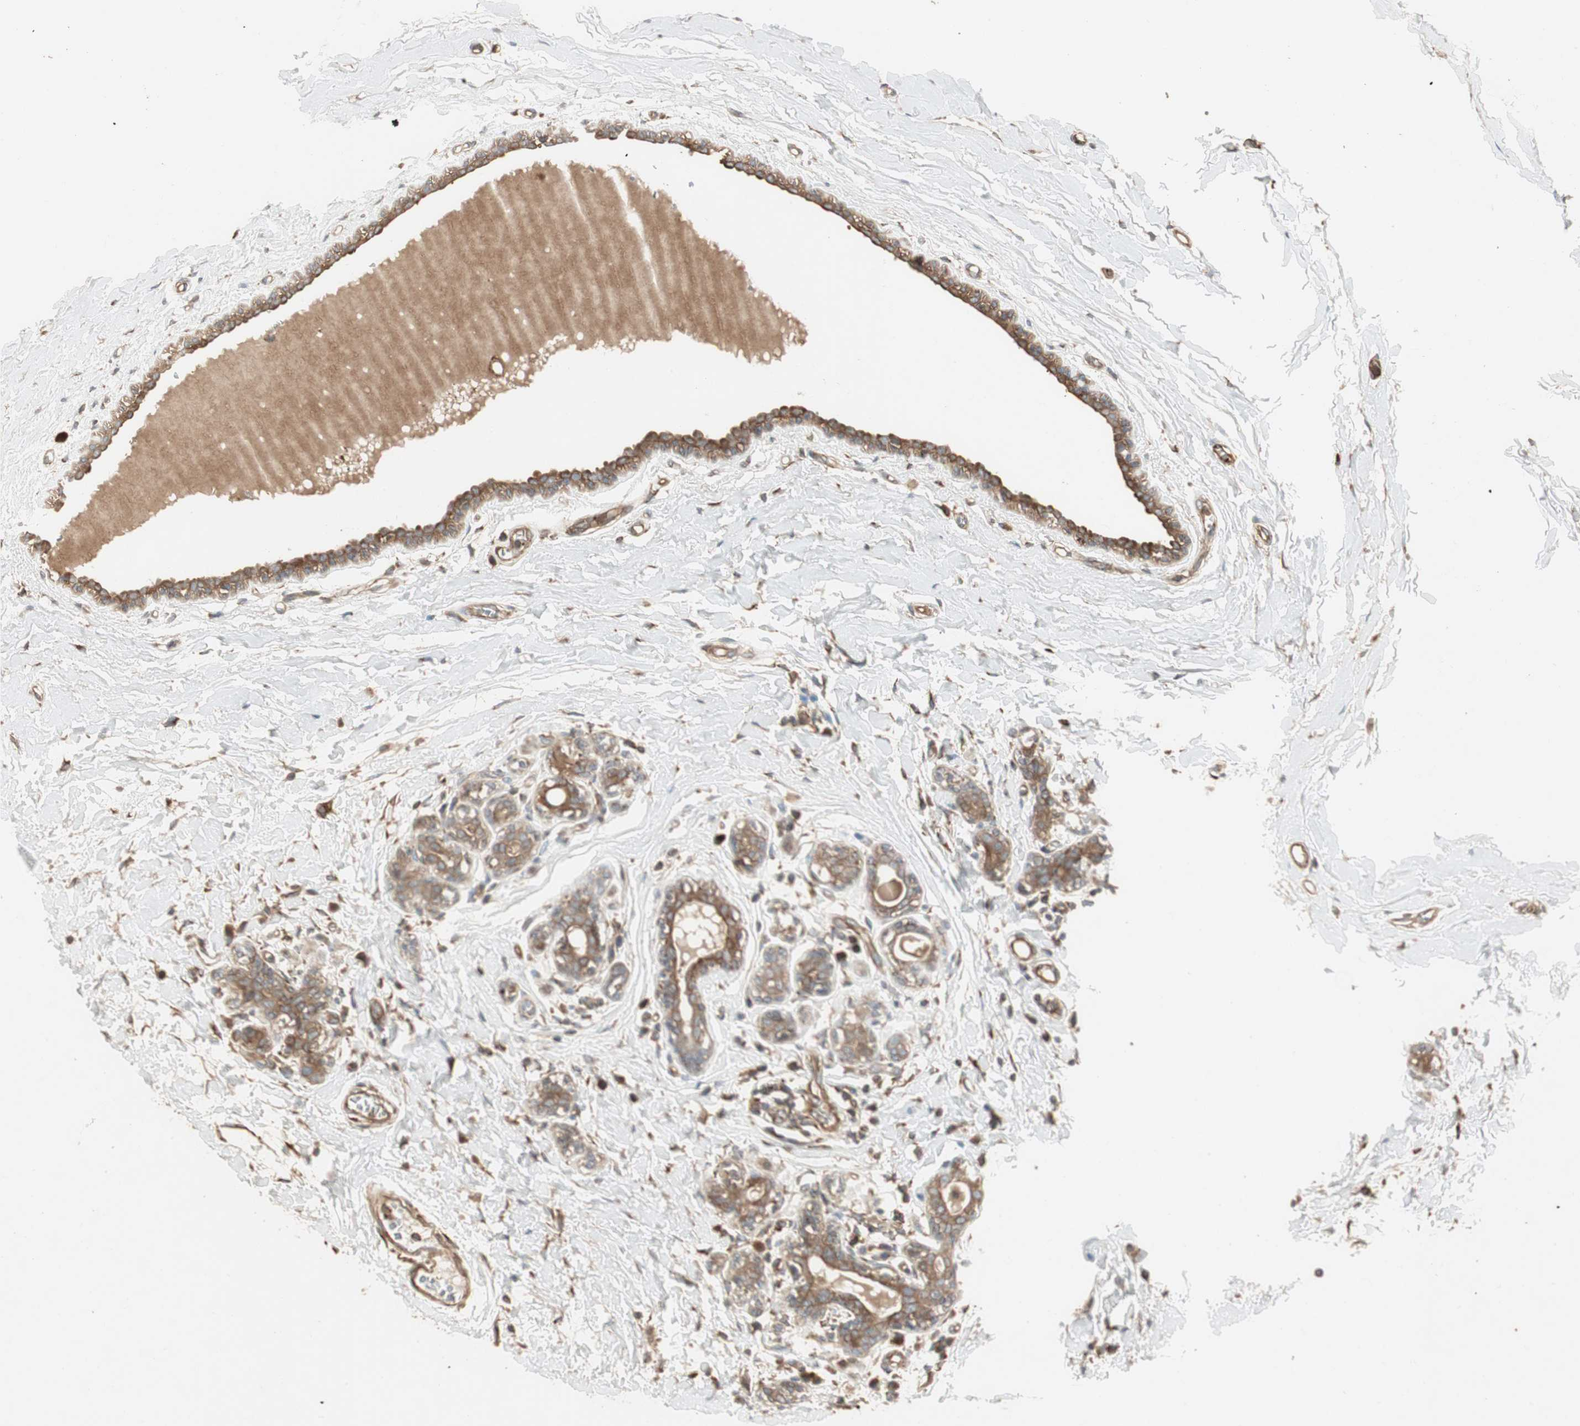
{"staining": {"intensity": "moderate", "quantity": ">75%", "location": "cytoplasmic/membranous"}, "tissue": "breast cancer", "cell_type": "Tumor cells", "image_type": "cancer", "snomed": [{"axis": "morphology", "description": "Normal tissue, NOS"}, {"axis": "morphology", "description": "Duct carcinoma"}, {"axis": "topography", "description": "Breast"}], "caption": "Brown immunohistochemical staining in infiltrating ductal carcinoma (breast) shows moderate cytoplasmic/membranous expression in about >75% of tumor cells. (DAB (3,3'-diaminobenzidine) IHC with brightfield microscopy, high magnification).", "gene": "PRKG1", "patient": {"sex": "female", "age": 40}}